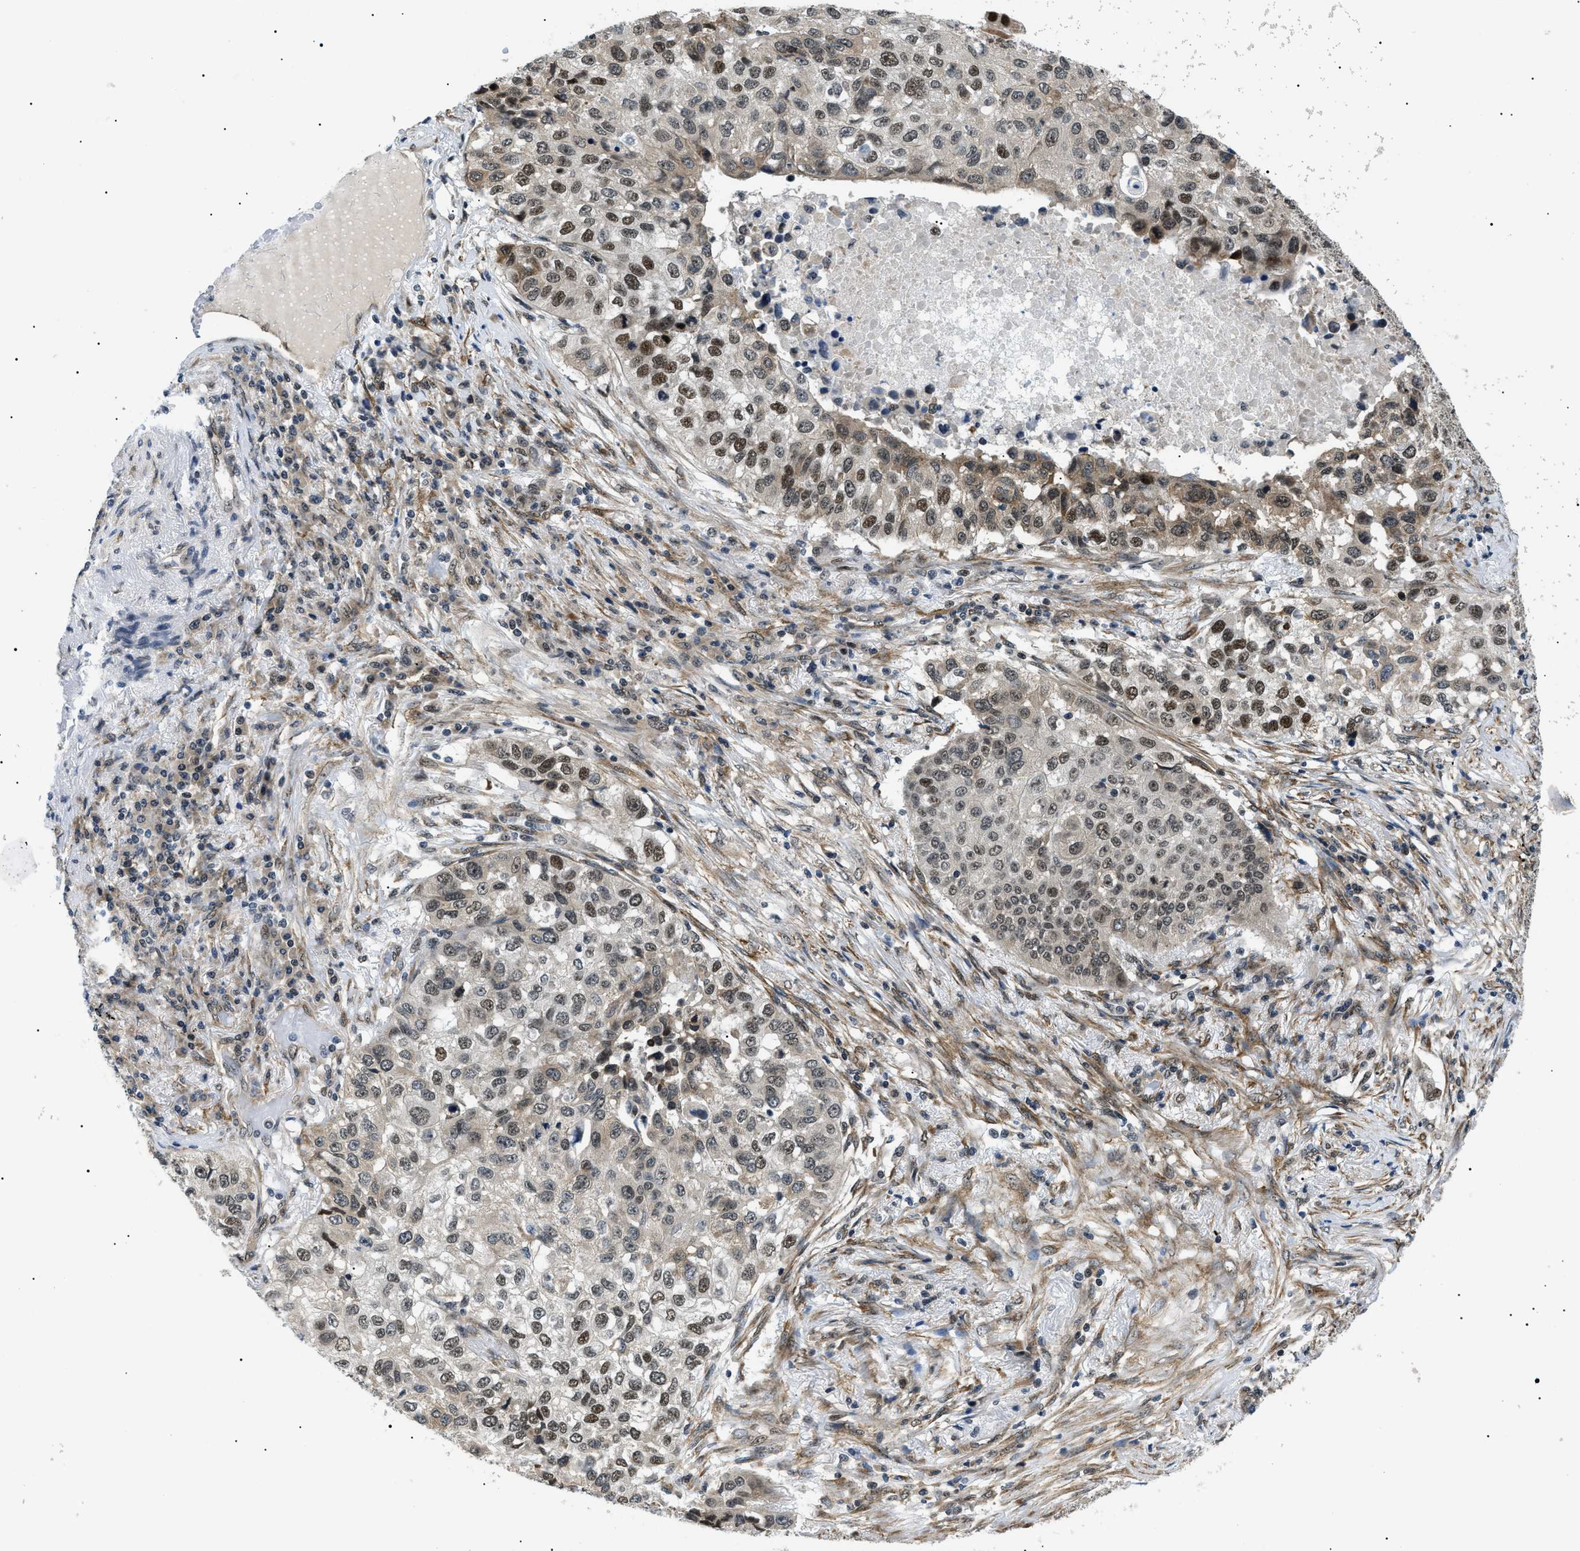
{"staining": {"intensity": "moderate", "quantity": ">75%", "location": "cytoplasmic/membranous,nuclear"}, "tissue": "lung cancer", "cell_type": "Tumor cells", "image_type": "cancer", "snomed": [{"axis": "morphology", "description": "Squamous cell carcinoma, NOS"}, {"axis": "topography", "description": "Lung"}], "caption": "Protein staining of lung cancer tissue reveals moderate cytoplasmic/membranous and nuclear expression in about >75% of tumor cells.", "gene": "CWC25", "patient": {"sex": "male", "age": 57}}